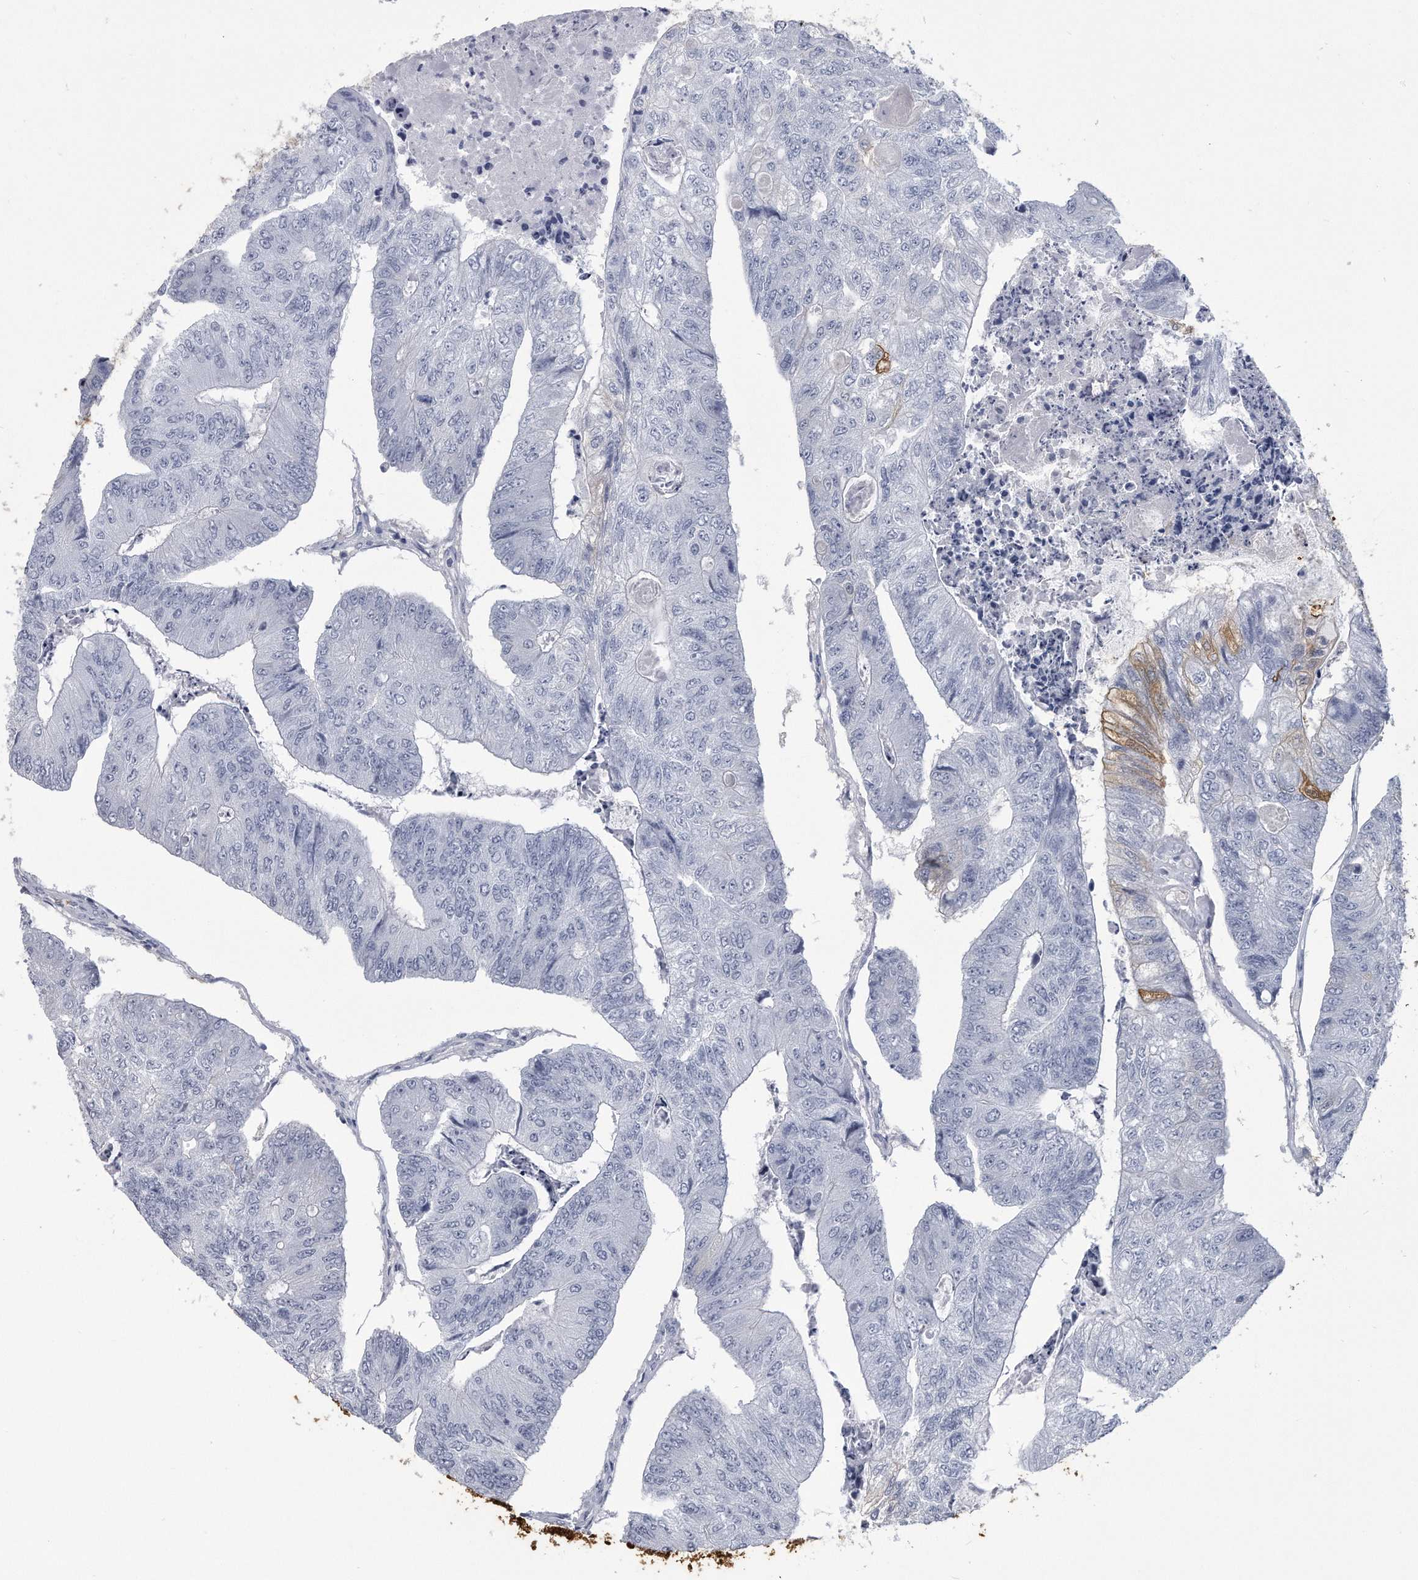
{"staining": {"intensity": "weak", "quantity": "<25%", "location": "cytoplasmic/membranous"}, "tissue": "colorectal cancer", "cell_type": "Tumor cells", "image_type": "cancer", "snomed": [{"axis": "morphology", "description": "Adenocarcinoma, NOS"}, {"axis": "topography", "description": "Colon"}], "caption": "Image shows no protein staining in tumor cells of colorectal adenocarcinoma tissue.", "gene": "PYGB", "patient": {"sex": "female", "age": 67}}